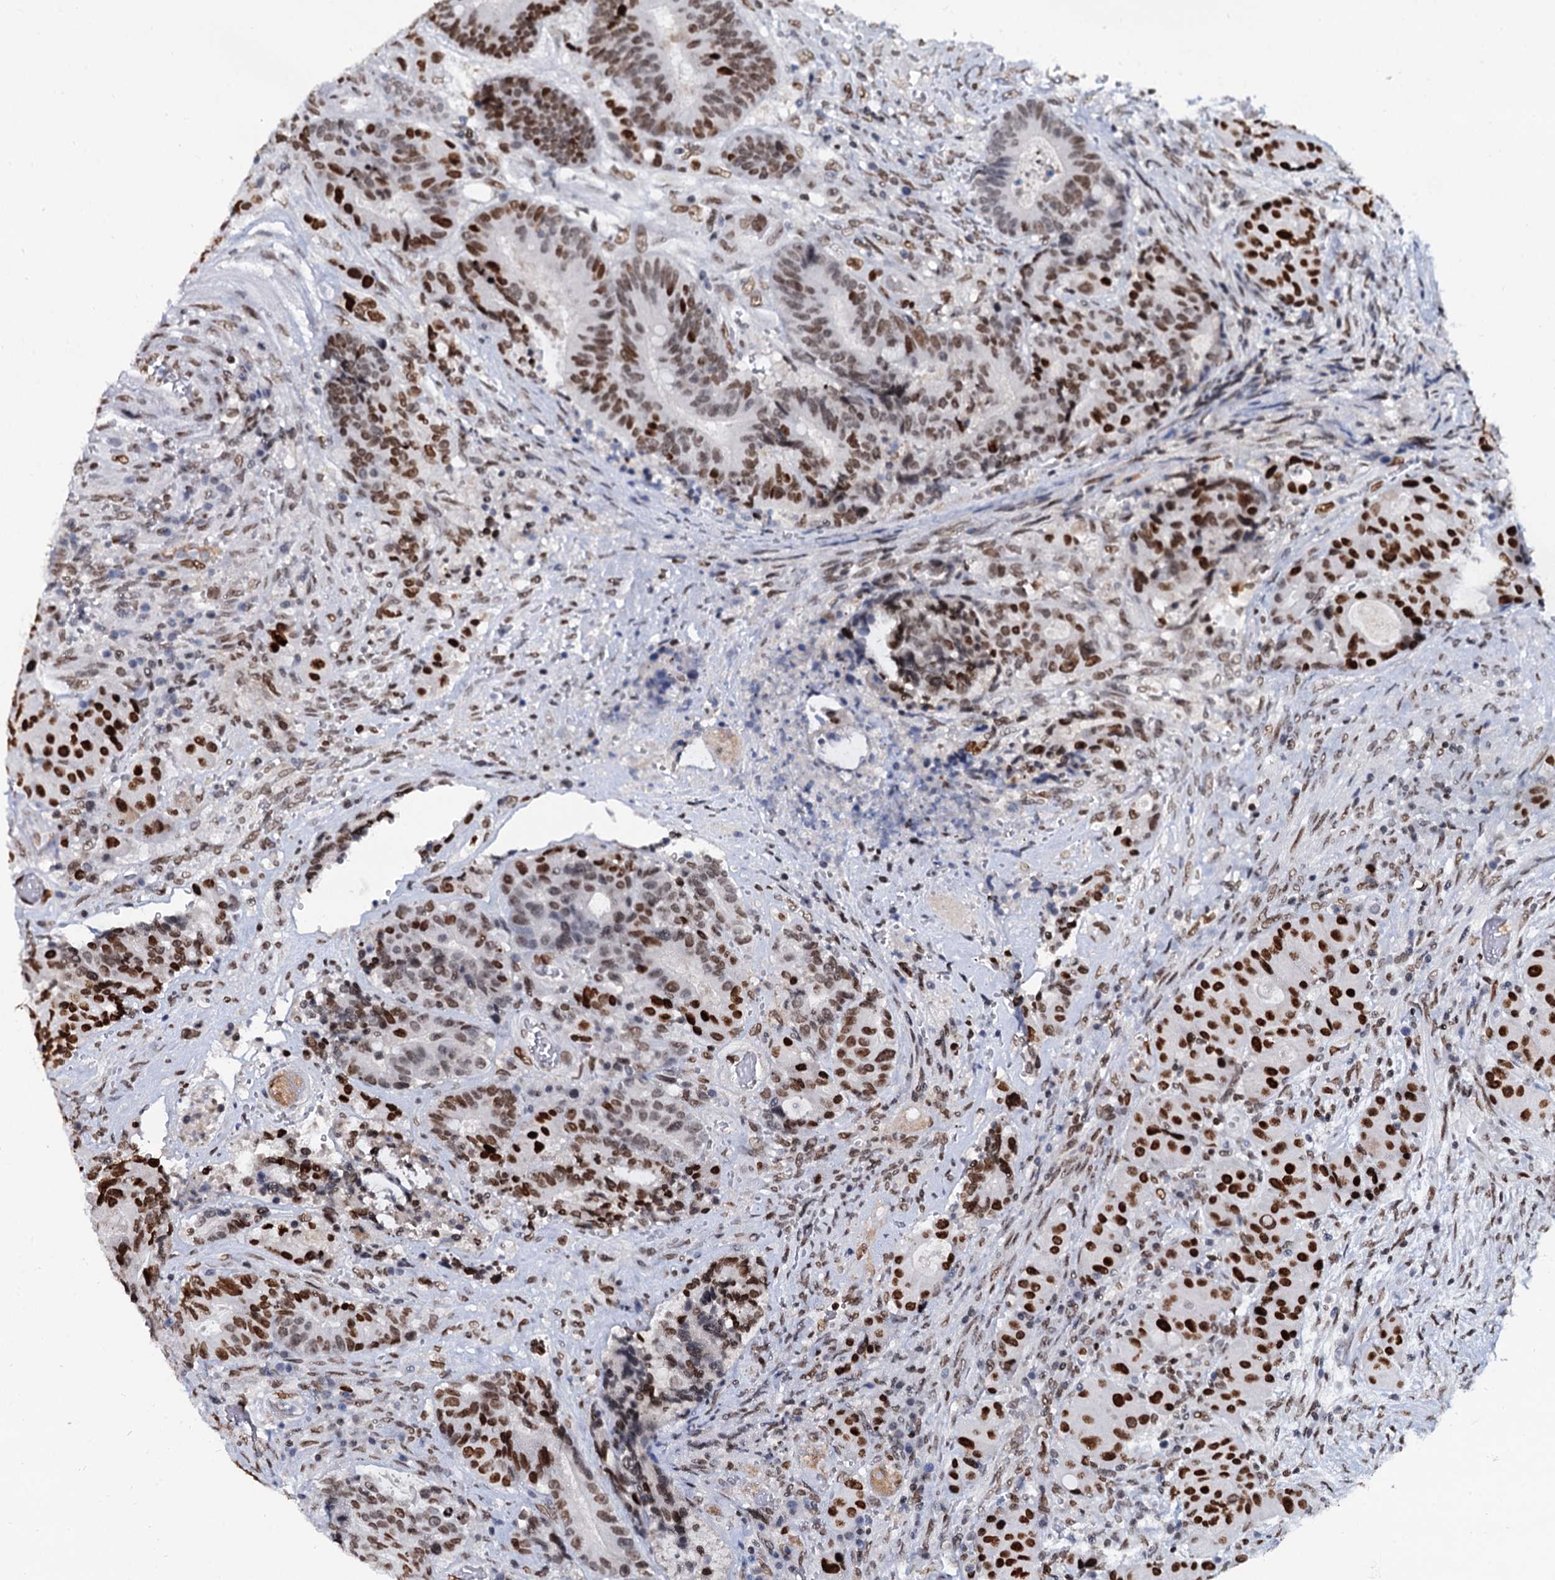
{"staining": {"intensity": "strong", "quantity": "25%-75%", "location": "nuclear"}, "tissue": "colorectal cancer", "cell_type": "Tumor cells", "image_type": "cancer", "snomed": [{"axis": "morphology", "description": "Adenocarcinoma, NOS"}, {"axis": "topography", "description": "Rectum"}], "caption": "Immunohistochemical staining of human colorectal cancer (adenocarcinoma) shows strong nuclear protein expression in about 25%-75% of tumor cells.", "gene": "CMAS", "patient": {"sex": "male", "age": 69}}